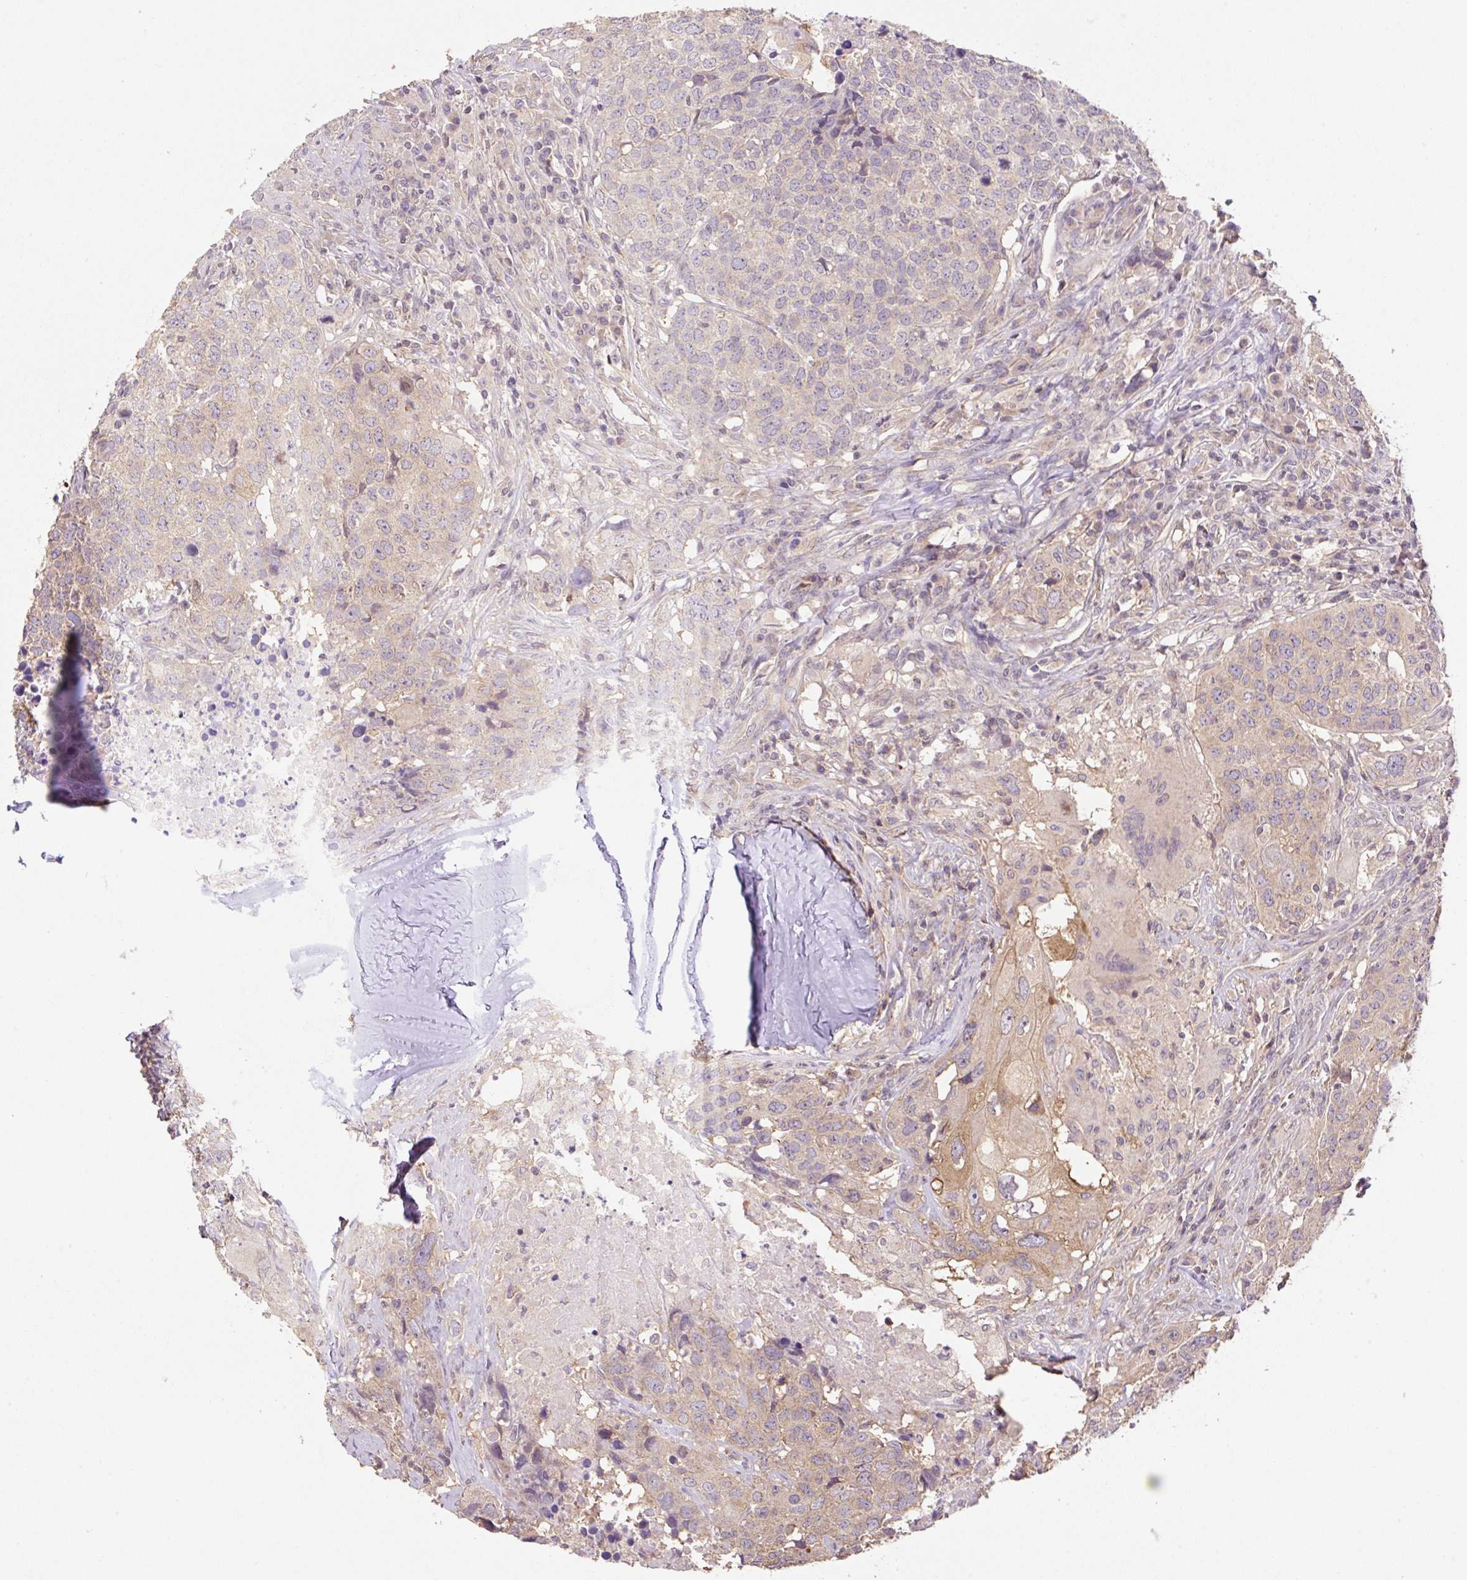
{"staining": {"intensity": "weak", "quantity": "<25%", "location": "cytoplasmic/membranous"}, "tissue": "head and neck cancer", "cell_type": "Tumor cells", "image_type": "cancer", "snomed": [{"axis": "morphology", "description": "Normal tissue, NOS"}, {"axis": "morphology", "description": "Squamous cell carcinoma, NOS"}, {"axis": "topography", "description": "Skeletal muscle"}, {"axis": "topography", "description": "Vascular tissue"}, {"axis": "topography", "description": "Peripheral nerve tissue"}, {"axis": "topography", "description": "Head-Neck"}], "caption": "Immunohistochemical staining of squamous cell carcinoma (head and neck) demonstrates no significant positivity in tumor cells.", "gene": "COX8A", "patient": {"sex": "male", "age": 66}}